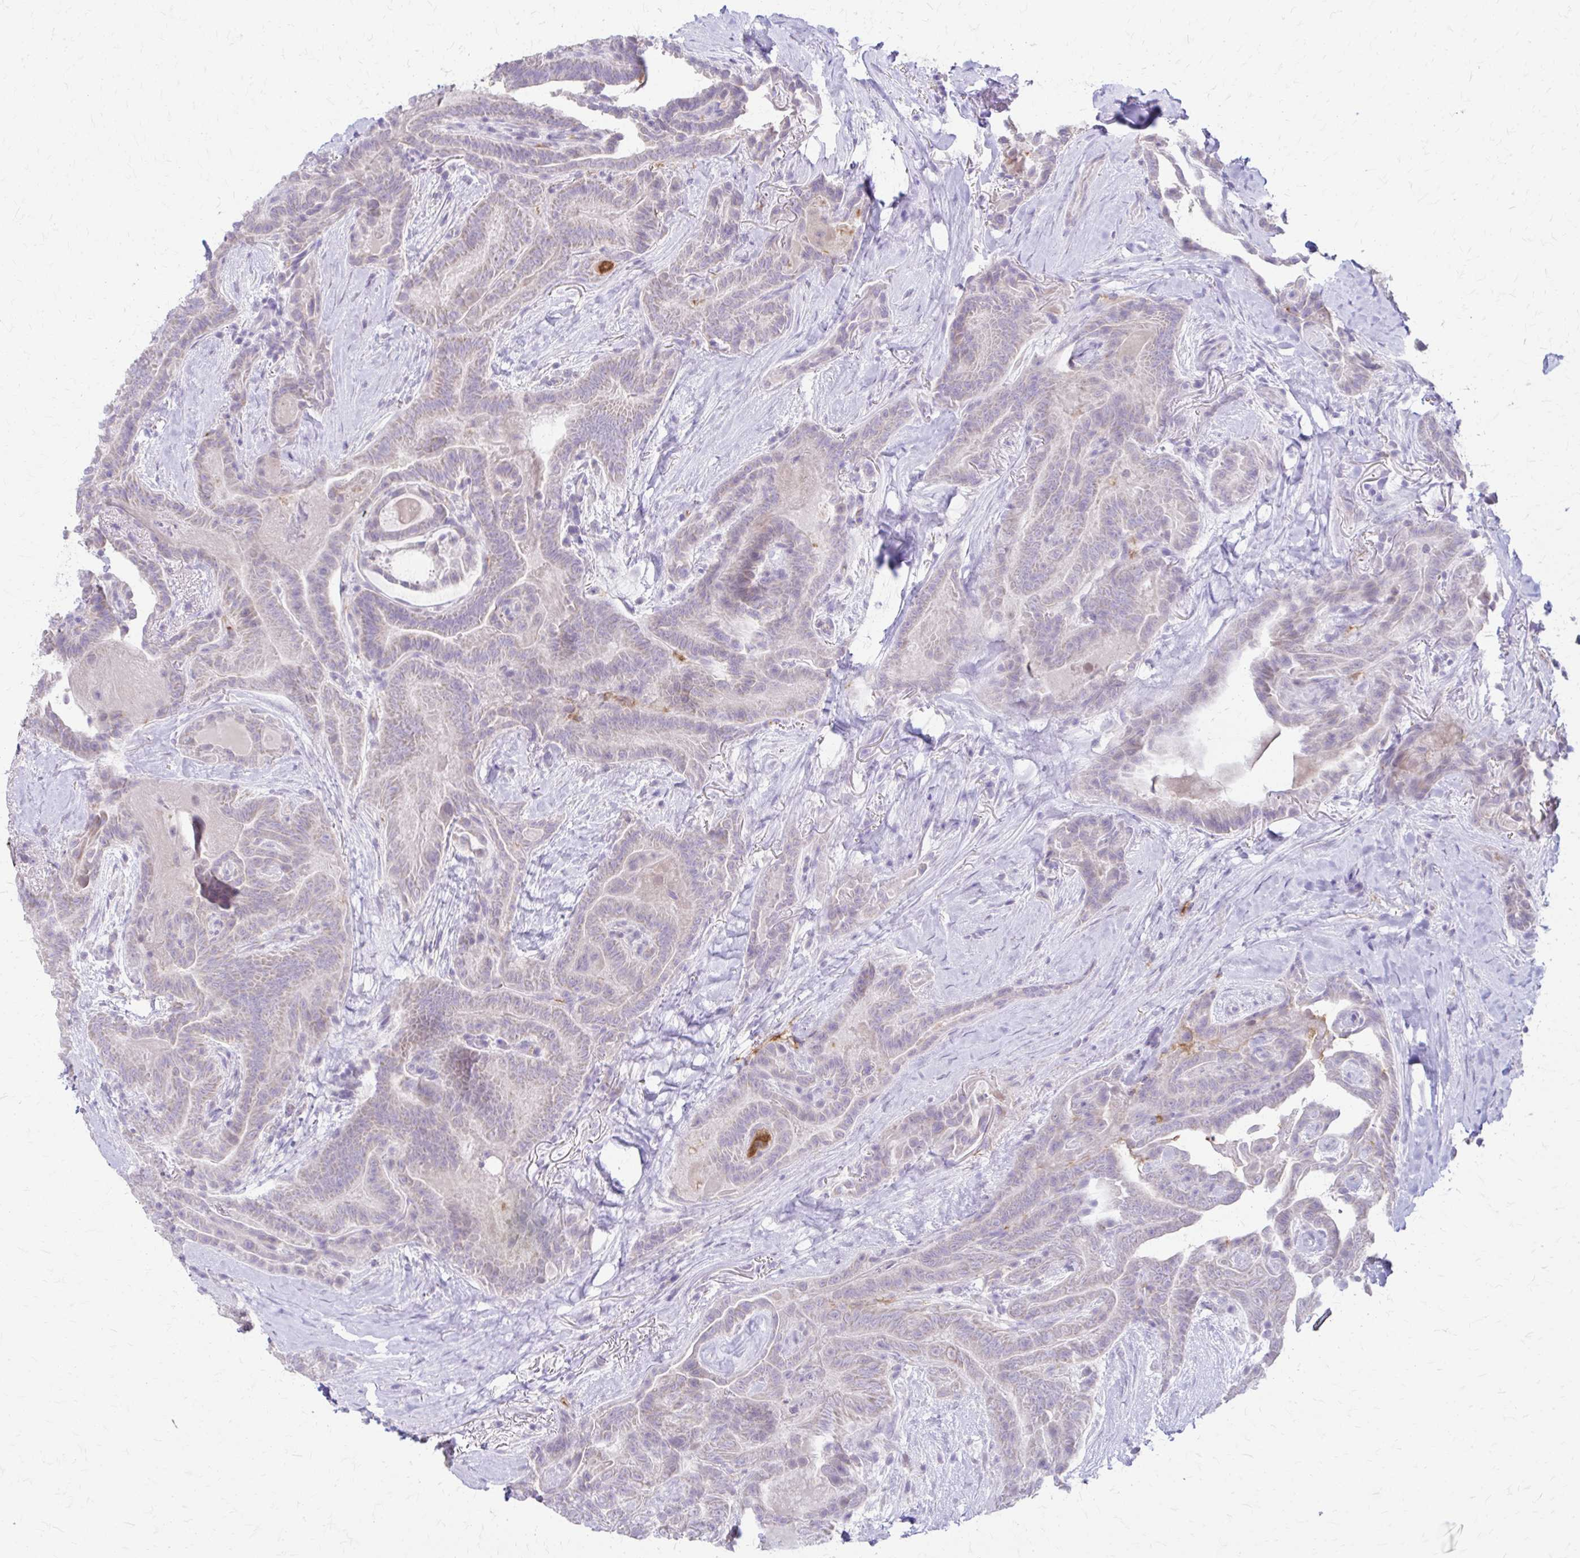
{"staining": {"intensity": "negative", "quantity": "none", "location": "none"}, "tissue": "thyroid cancer", "cell_type": "Tumor cells", "image_type": "cancer", "snomed": [{"axis": "morphology", "description": "Papillary adenocarcinoma, NOS"}, {"axis": "topography", "description": "Thyroid gland"}], "caption": "Tumor cells are negative for brown protein staining in thyroid cancer (papillary adenocarcinoma).", "gene": "PIK3AP1", "patient": {"sex": "female", "age": 61}}